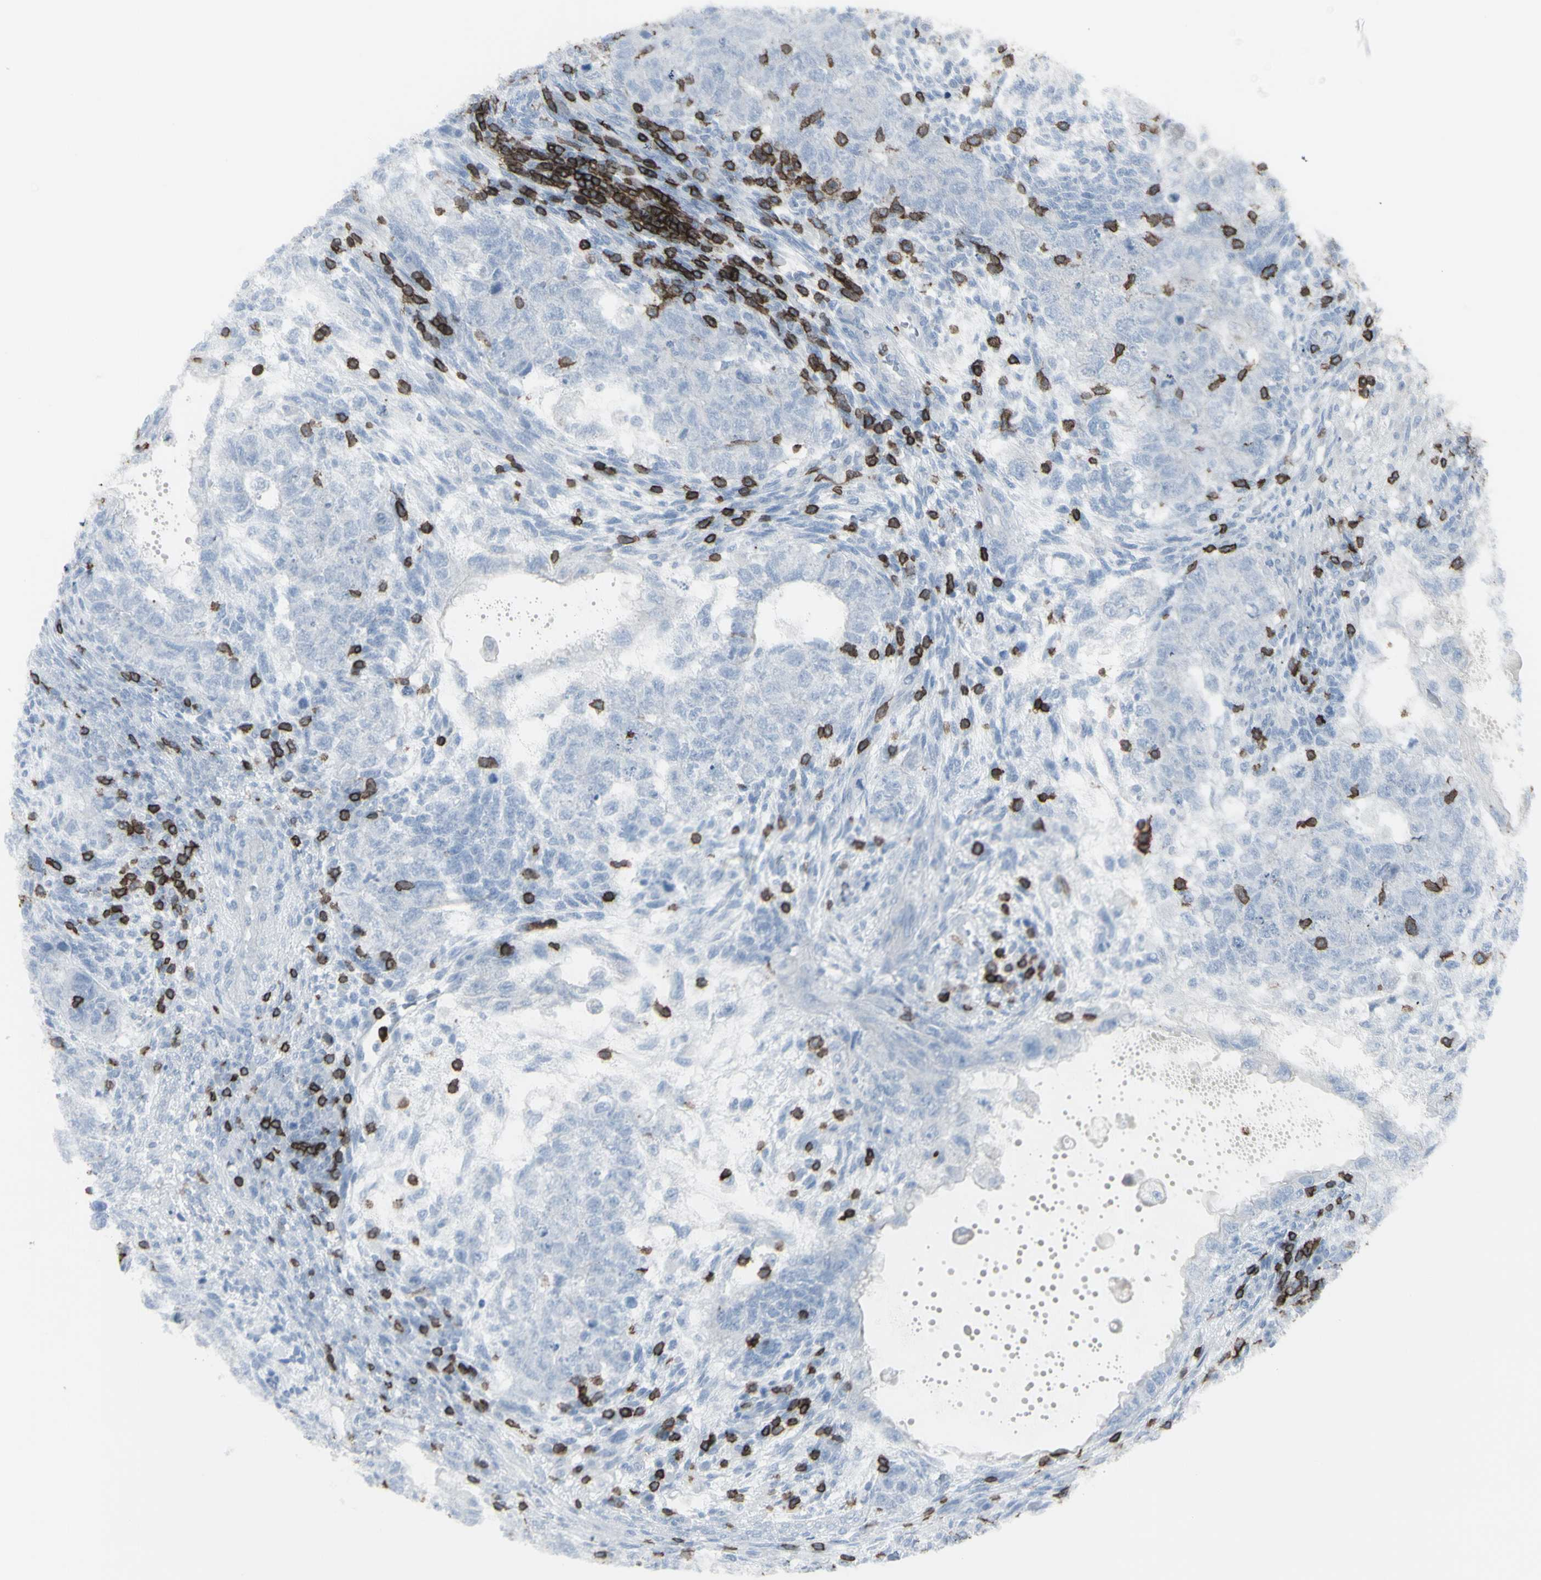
{"staining": {"intensity": "negative", "quantity": "none", "location": "none"}, "tissue": "testis cancer", "cell_type": "Tumor cells", "image_type": "cancer", "snomed": [{"axis": "morphology", "description": "Normal tissue, NOS"}, {"axis": "morphology", "description": "Carcinoma, Embryonal, NOS"}, {"axis": "topography", "description": "Testis"}], "caption": "An immunohistochemistry (IHC) image of embryonal carcinoma (testis) is shown. There is no staining in tumor cells of embryonal carcinoma (testis). (Brightfield microscopy of DAB (3,3'-diaminobenzidine) immunohistochemistry (IHC) at high magnification).", "gene": "CD247", "patient": {"sex": "male", "age": 36}}